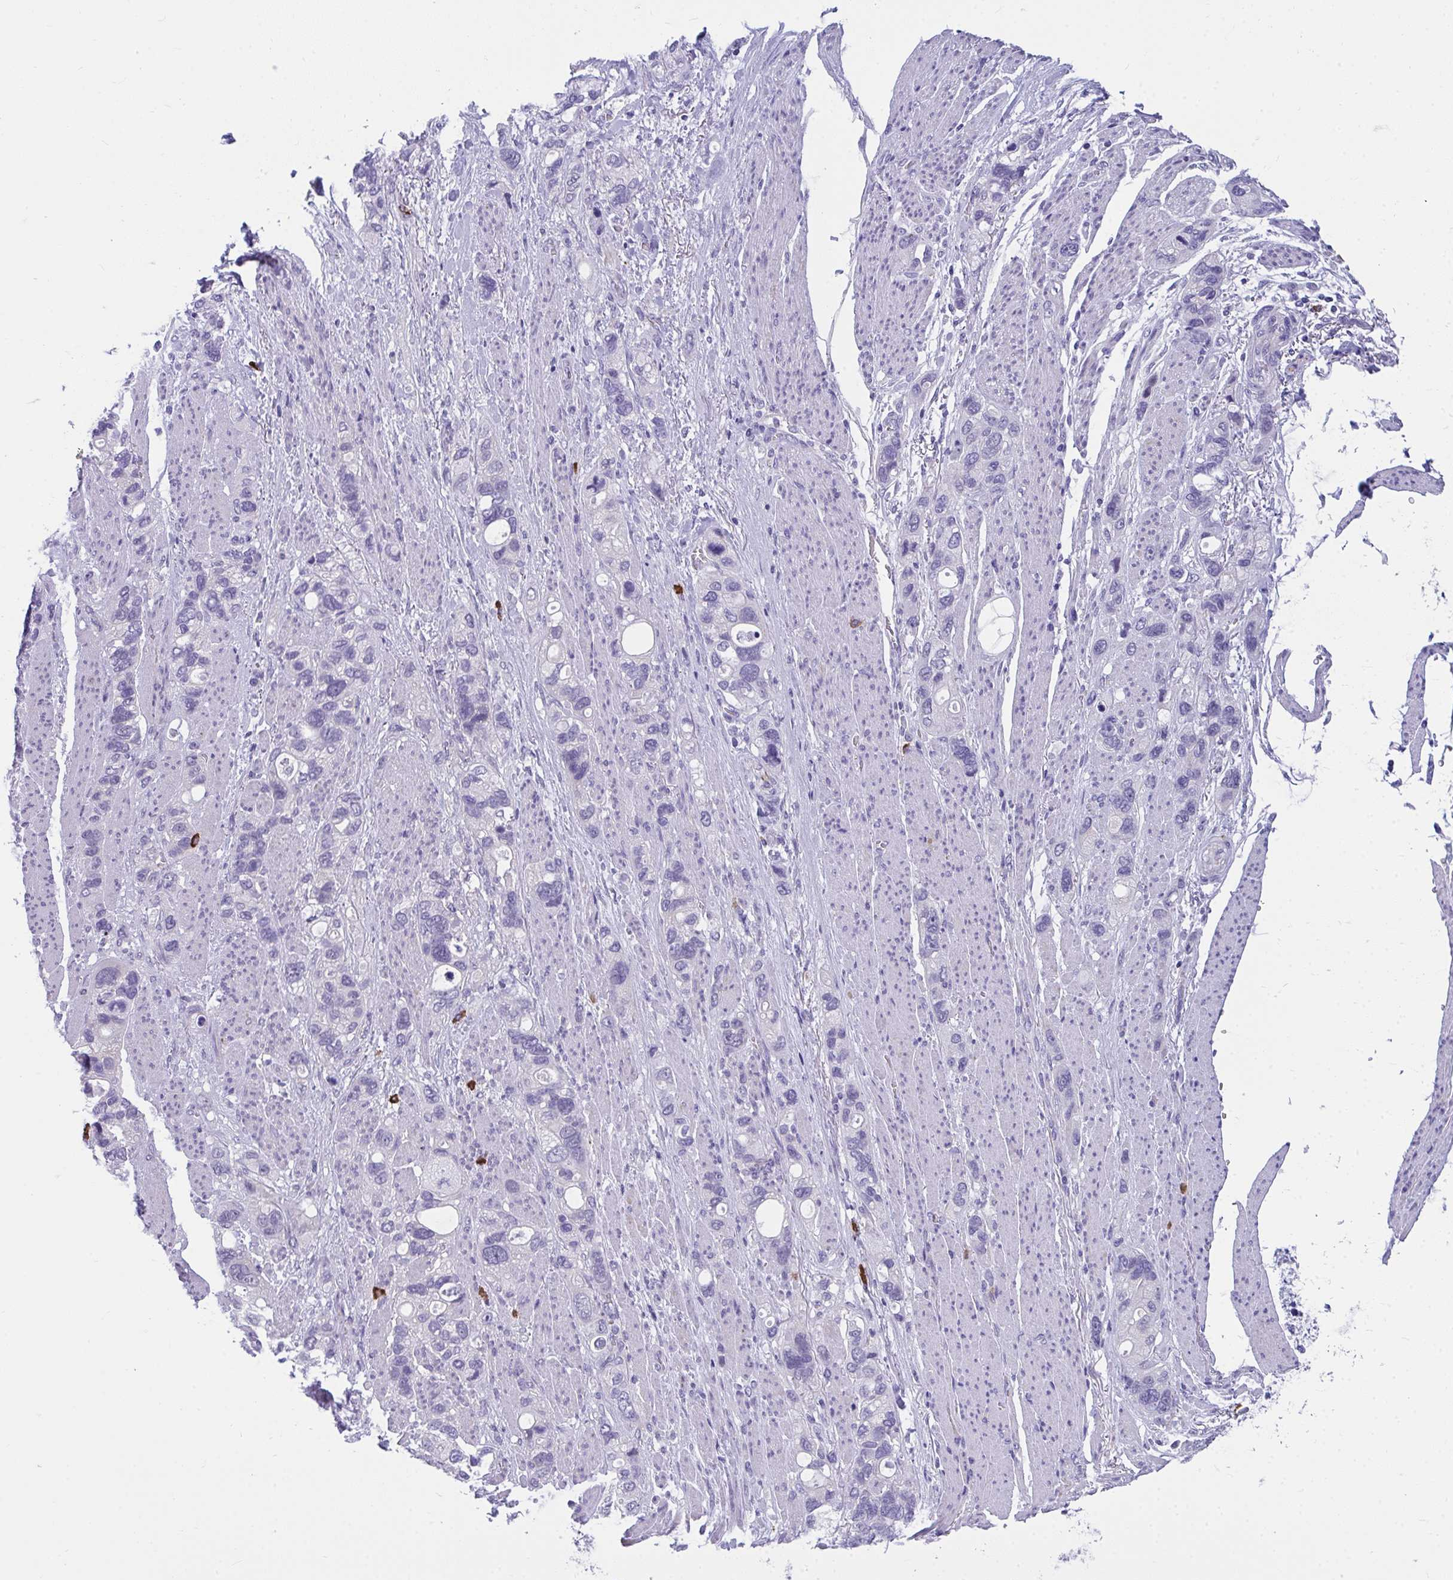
{"staining": {"intensity": "negative", "quantity": "none", "location": "none"}, "tissue": "stomach cancer", "cell_type": "Tumor cells", "image_type": "cancer", "snomed": [{"axis": "morphology", "description": "Adenocarcinoma, NOS"}, {"axis": "topography", "description": "Stomach, upper"}], "caption": "This is a photomicrograph of immunohistochemistry (IHC) staining of adenocarcinoma (stomach), which shows no expression in tumor cells.", "gene": "TSBP1", "patient": {"sex": "female", "age": 81}}